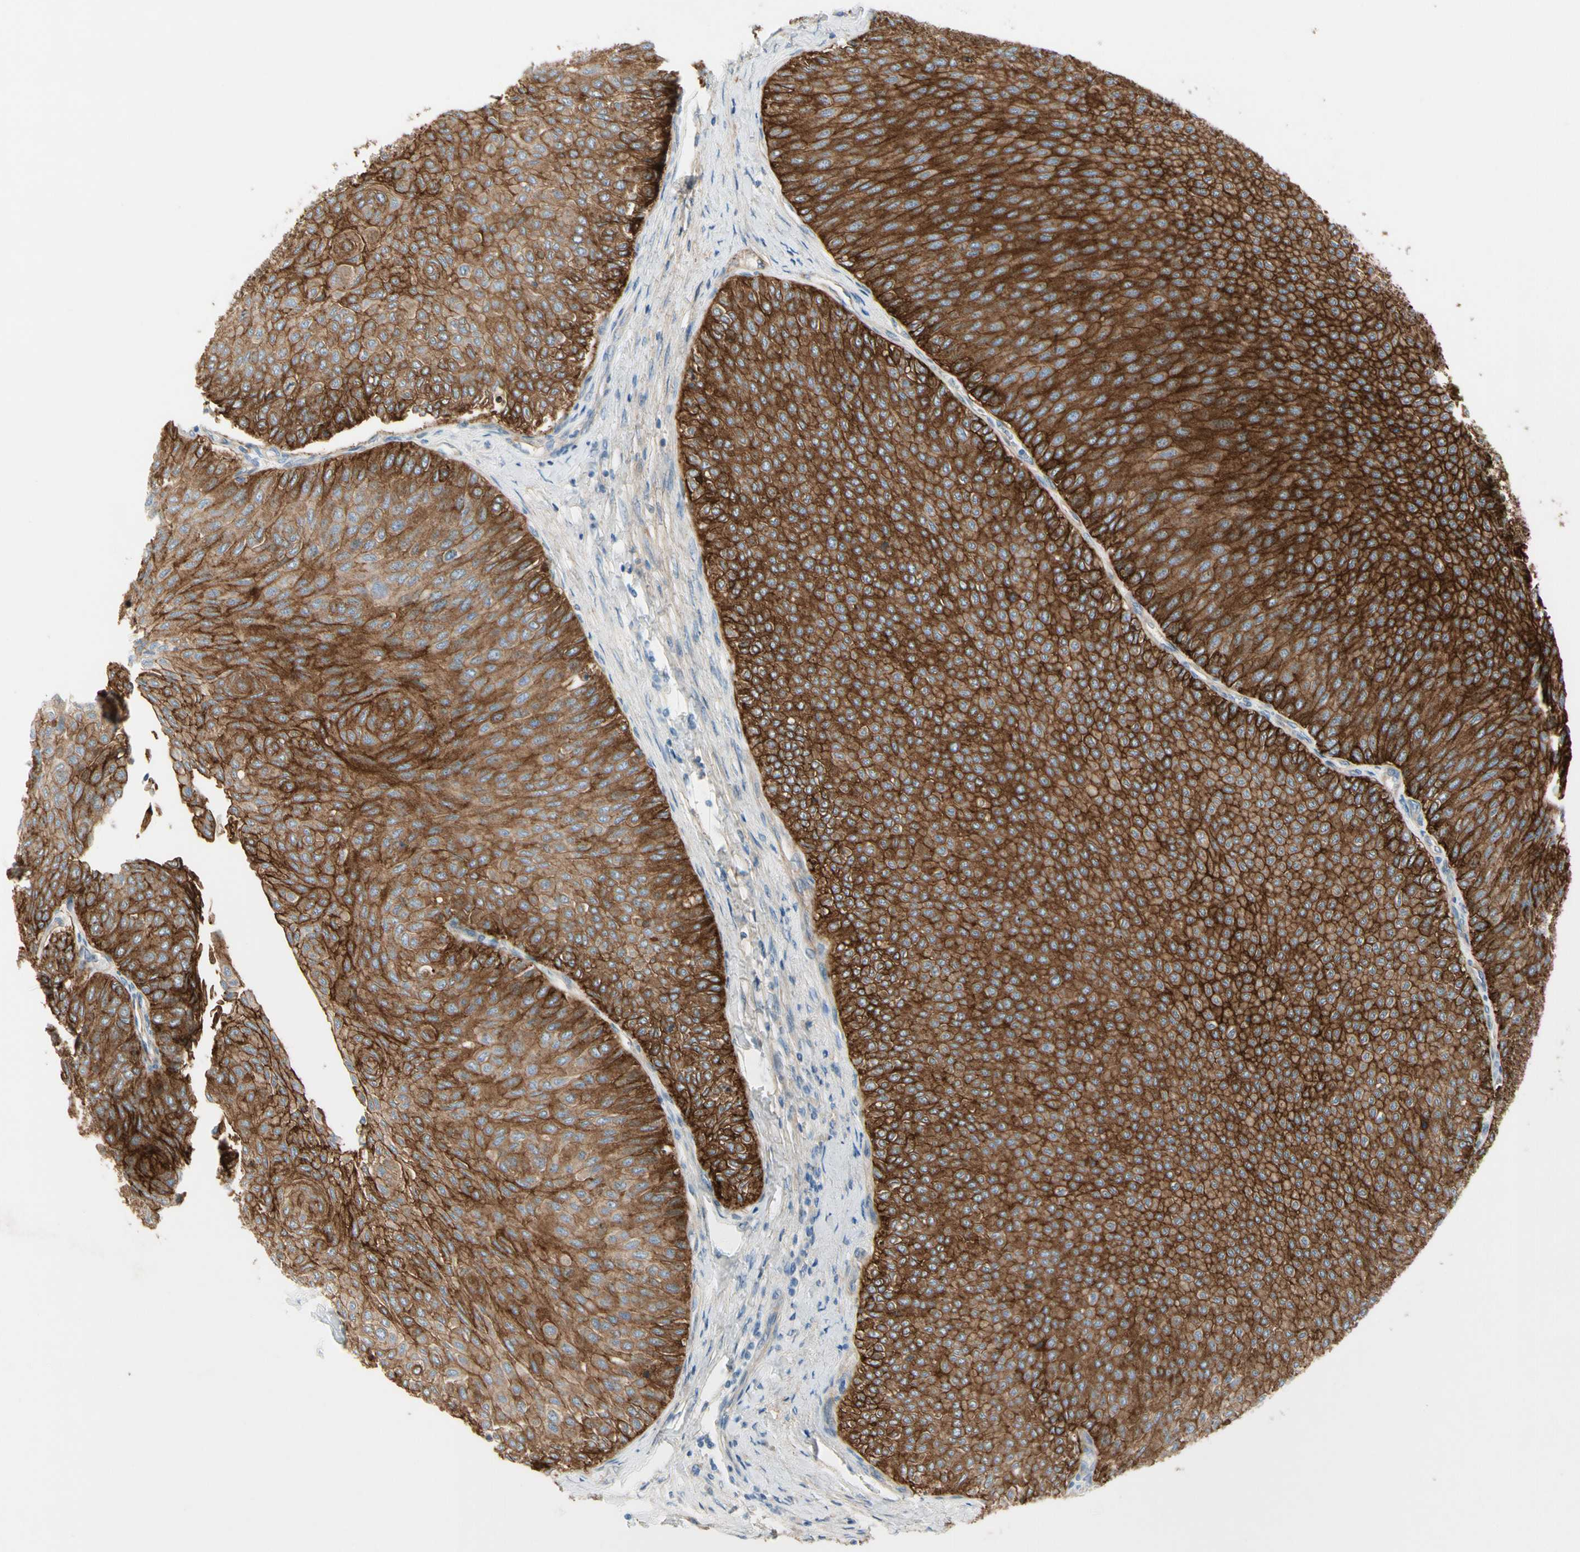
{"staining": {"intensity": "strong", "quantity": ">75%", "location": "cytoplasmic/membranous"}, "tissue": "urothelial cancer", "cell_type": "Tumor cells", "image_type": "cancer", "snomed": [{"axis": "morphology", "description": "Urothelial carcinoma, Low grade"}, {"axis": "topography", "description": "Urinary bladder"}], "caption": "Urothelial cancer stained with immunohistochemistry (IHC) displays strong cytoplasmic/membranous positivity in about >75% of tumor cells.", "gene": "ITGA3", "patient": {"sex": "male", "age": 78}}